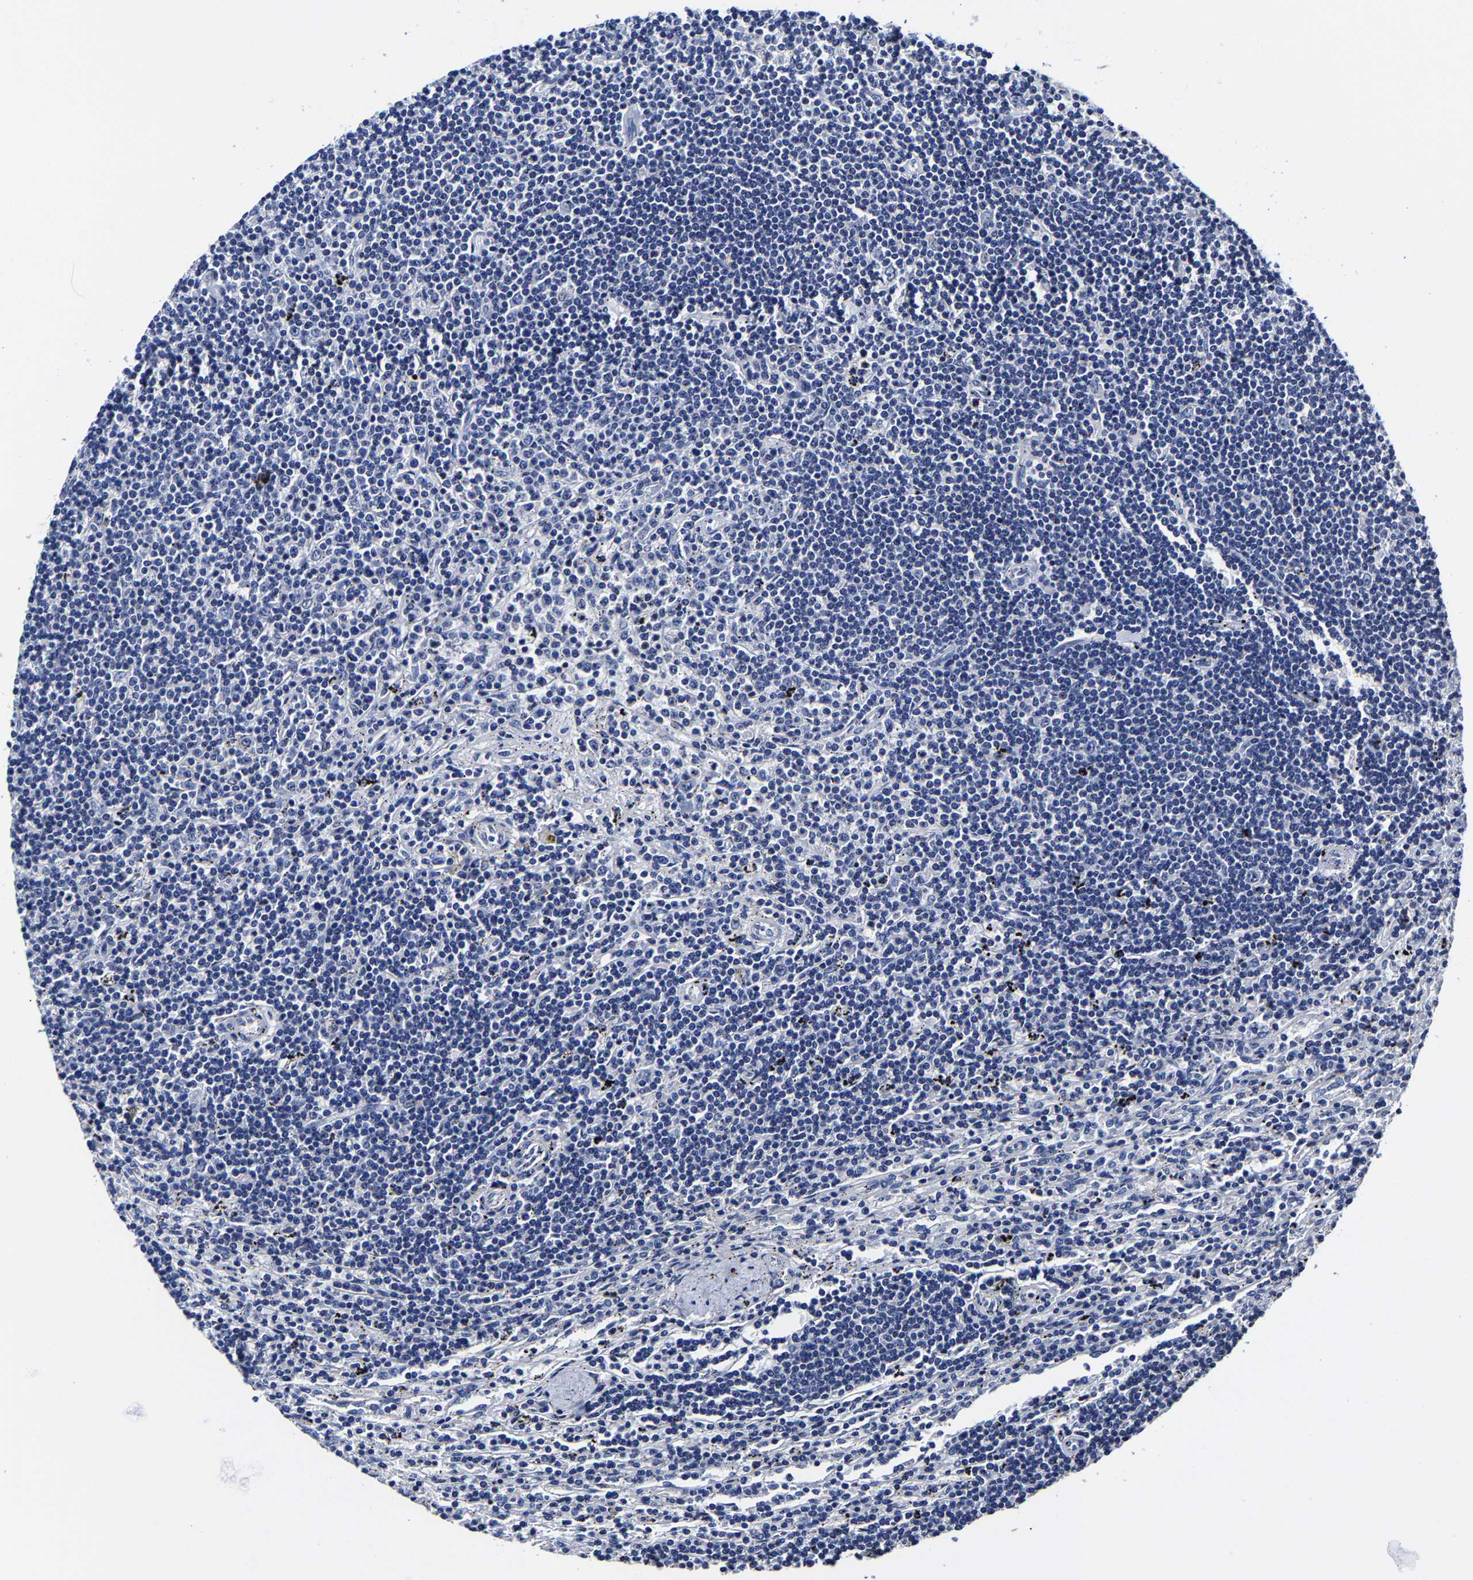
{"staining": {"intensity": "negative", "quantity": "none", "location": "none"}, "tissue": "lymphoma", "cell_type": "Tumor cells", "image_type": "cancer", "snomed": [{"axis": "morphology", "description": "Malignant lymphoma, non-Hodgkin's type, Low grade"}, {"axis": "topography", "description": "Spleen"}], "caption": "Immunohistochemistry histopathology image of human low-grade malignant lymphoma, non-Hodgkin's type stained for a protein (brown), which exhibits no expression in tumor cells. Nuclei are stained in blue.", "gene": "AKAP4", "patient": {"sex": "male", "age": 76}}